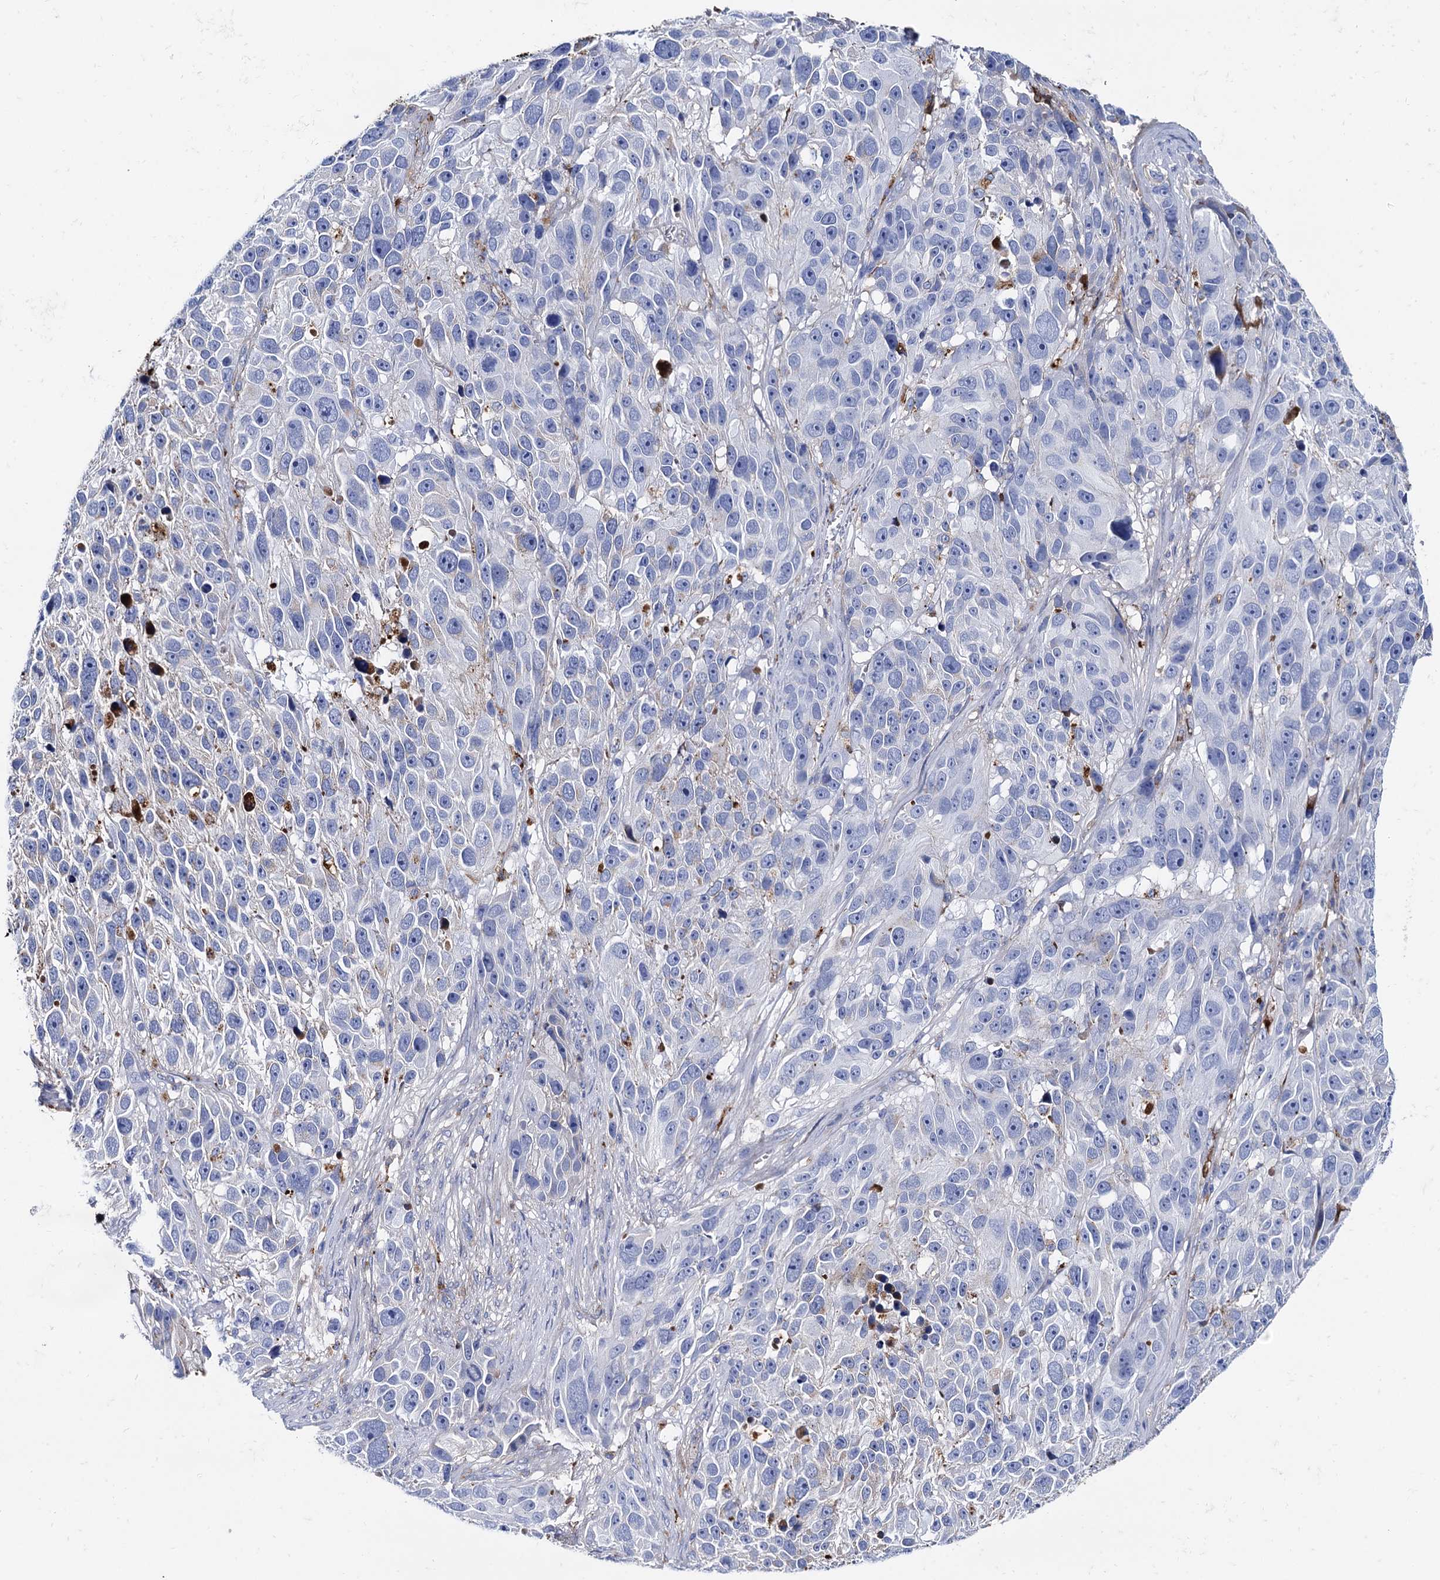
{"staining": {"intensity": "negative", "quantity": "none", "location": "none"}, "tissue": "melanoma", "cell_type": "Tumor cells", "image_type": "cancer", "snomed": [{"axis": "morphology", "description": "Malignant melanoma, NOS"}, {"axis": "topography", "description": "Skin"}], "caption": "Tumor cells show no significant staining in melanoma.", "gene": "APOD", "patient": {"sex": "male", "age": 84}}